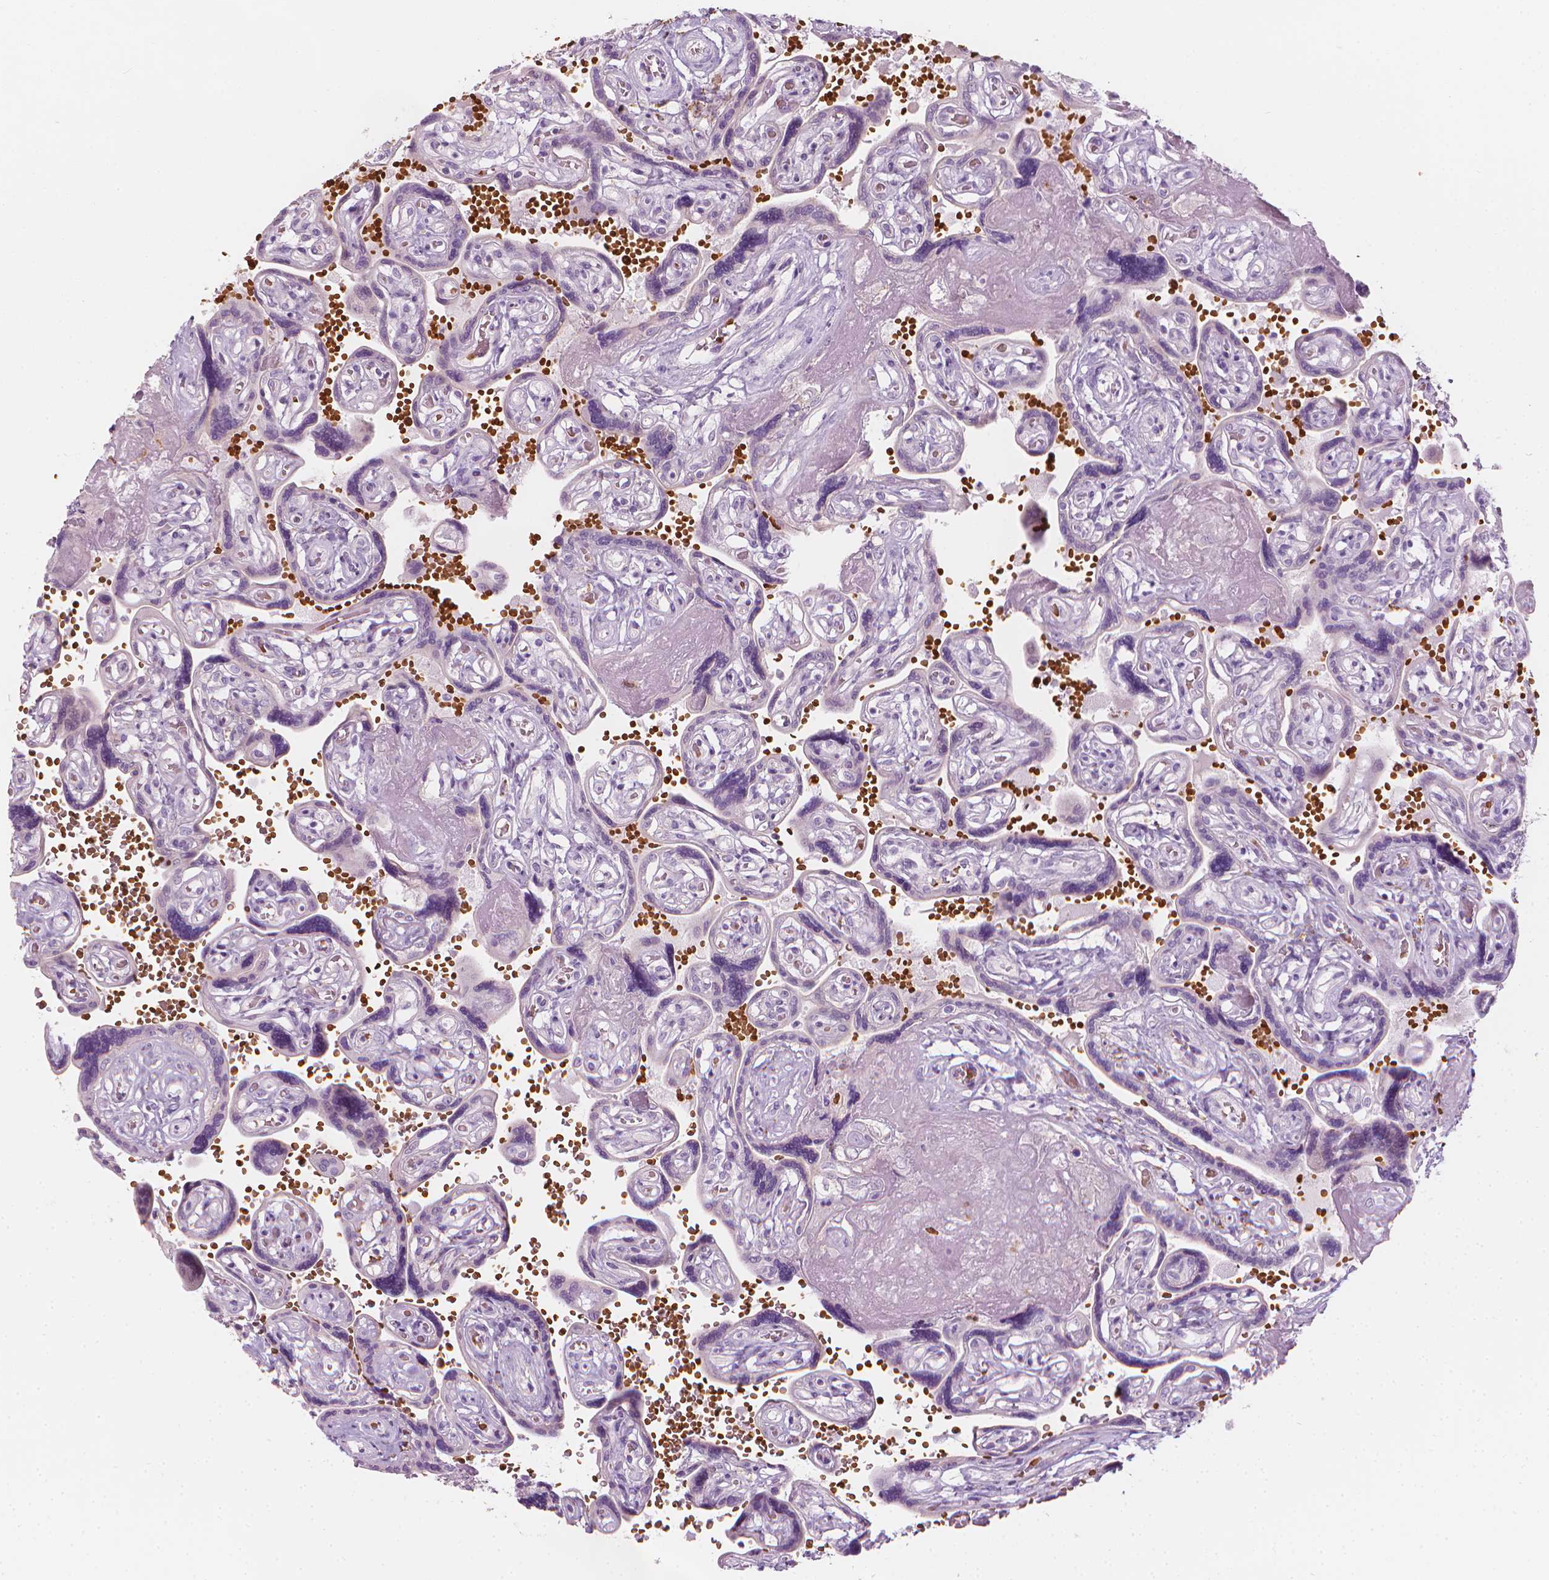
{"staining": {"intensity": "weak", "quantity": "<25%", "location": "cytoplasmic/membranous"}, "tissue": "placenta", "cell_type": "Decidual cells", "image_type": "normal", "snomed": [{"axis": "morphology", "description": "Normal tissue, NOS"}, {"axis": "topography", "description": "Placenta"}], "caption": "This is a image of IHC staining of unremarkable placenta, which shows no staining in decidual cells.", "gene": "CES1", "patient": {"sex": "female", "age": 32}}